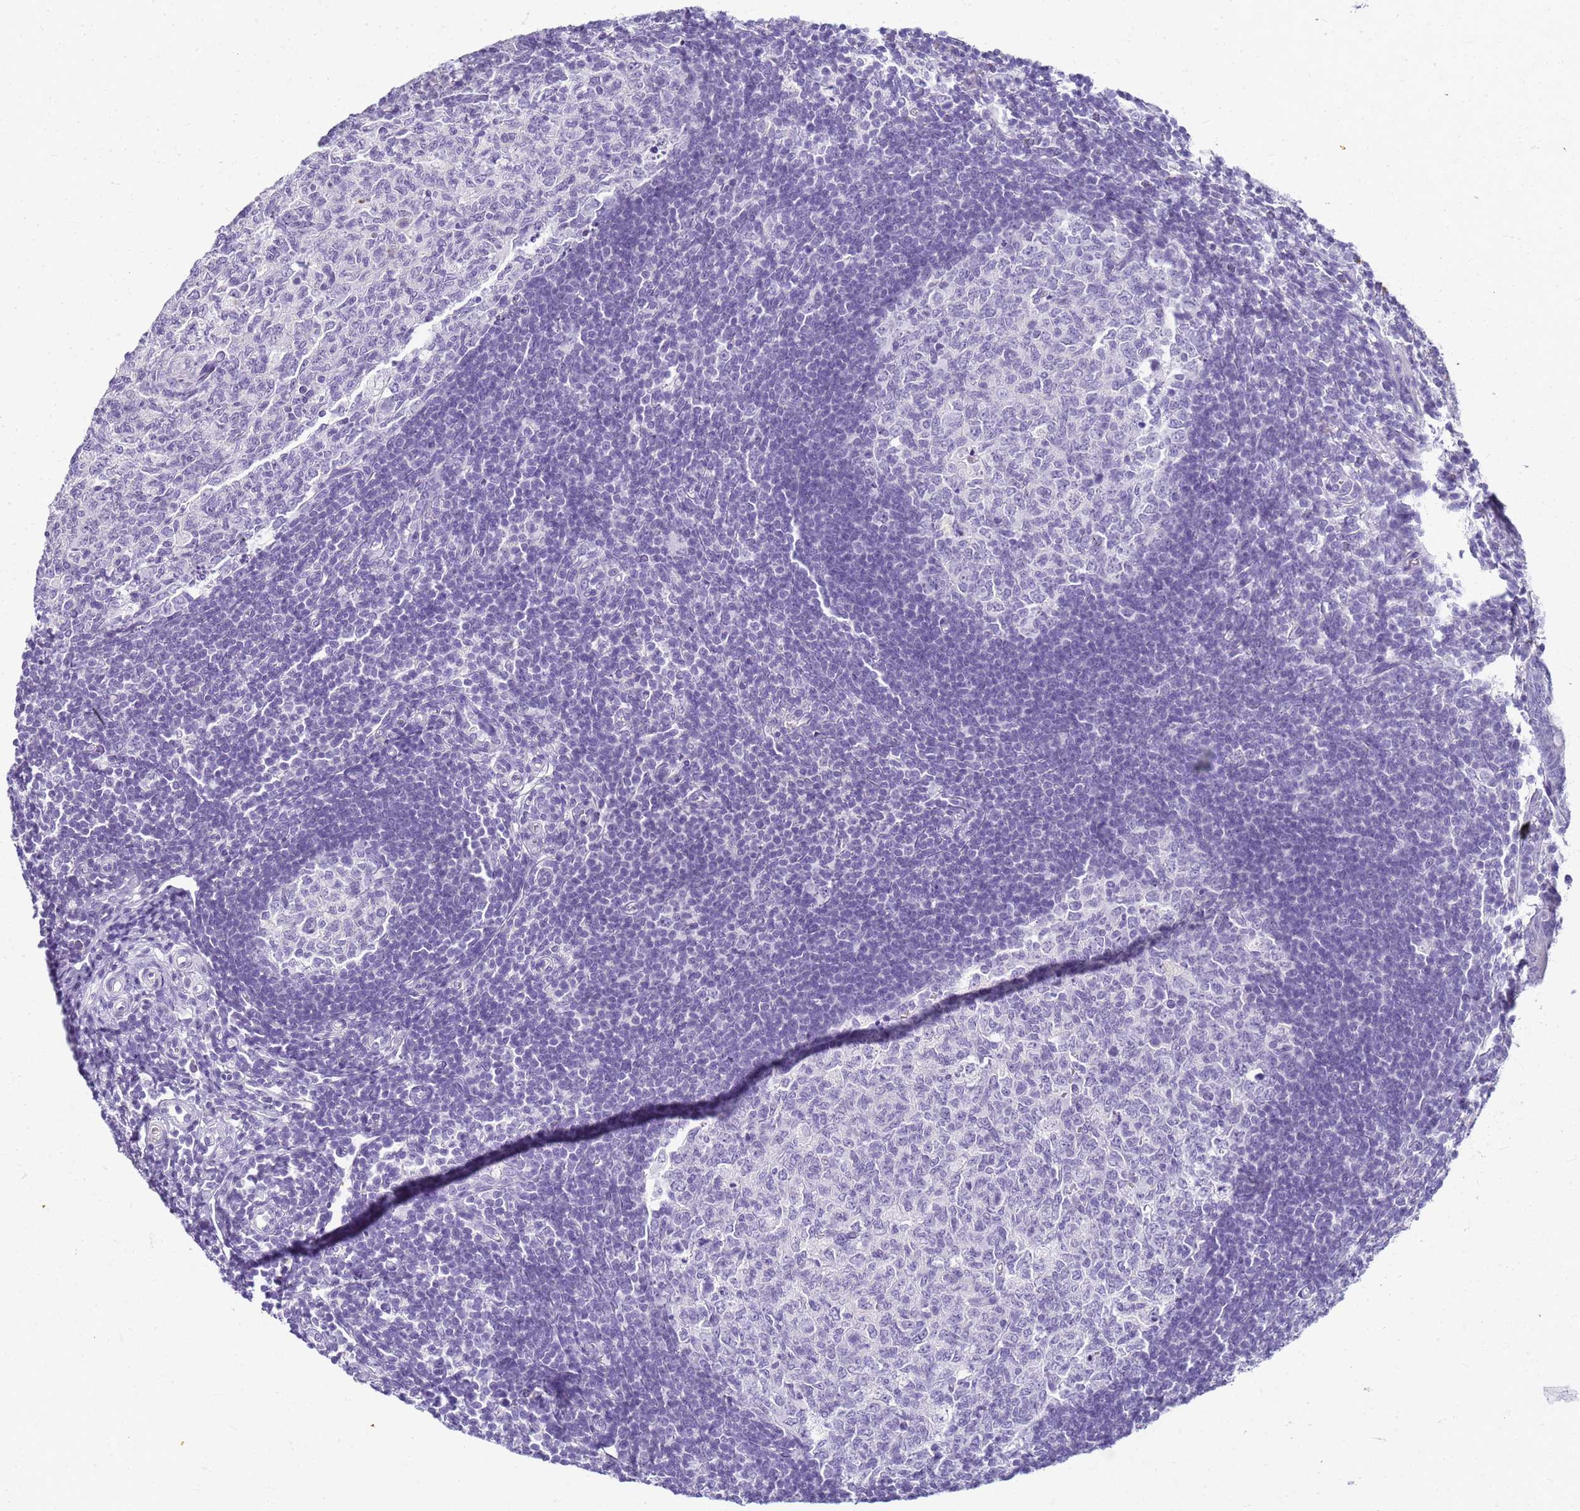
{"staining": {"intensity": "negative", "quantity": "none", "location": "none"}, "tissue": "appendix", "cell_type": "Glandular cells", "image_type": "normal", "snomed": [{"axis": "morphology", "description": "Normal tissue, NOS"}, {"axis": "topography", "description": "Appendix"}], "caption": "Appendix stained for a protein using immunohistochemistry exhibits no positivity glandular cells.", "gene": "CFAP100", "patient": {"sex": "male", "age": 14}}